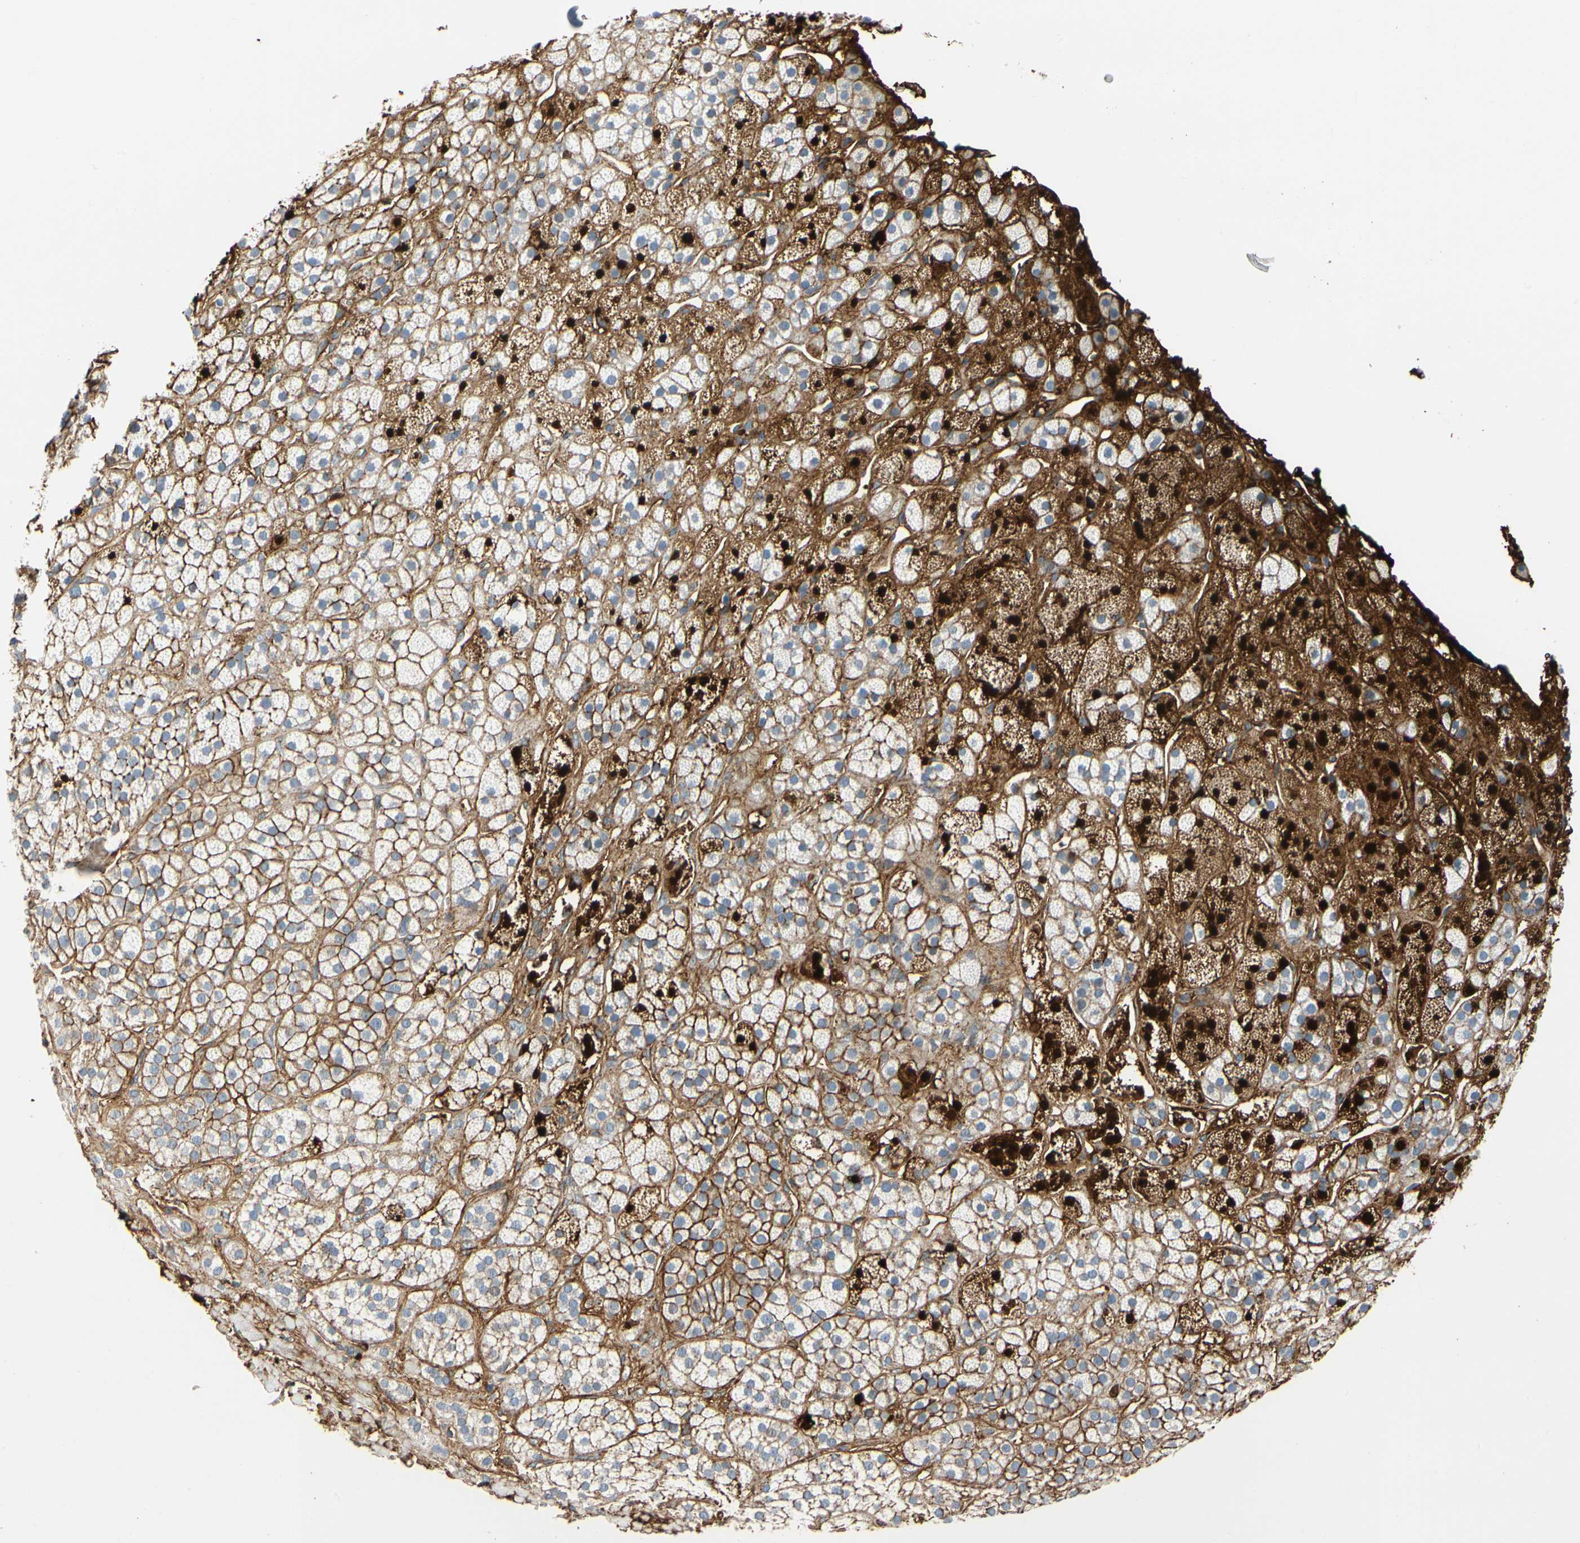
{"staining": {"intensity": "strong", "quantity": ">75%", "location": "cytoplasmic/membranous"}, "tissue": "adrenal gland", "cell_type": "Glandular cells", "image_type": "normal", "snomed": [{"axis": "morphology", "description": "Normal tissue, NOS"}, {"axis": "topography", "description": "Adrenal gland"}], "caption": "This micrograph reveals immunohistochemistry staining of normal adrenal gland, with high strong cytoplasmic/membranous expression in approximately >75% of glandular cells.", "gene": "FGB", "patient": {"sex": "male", "age": 56}}